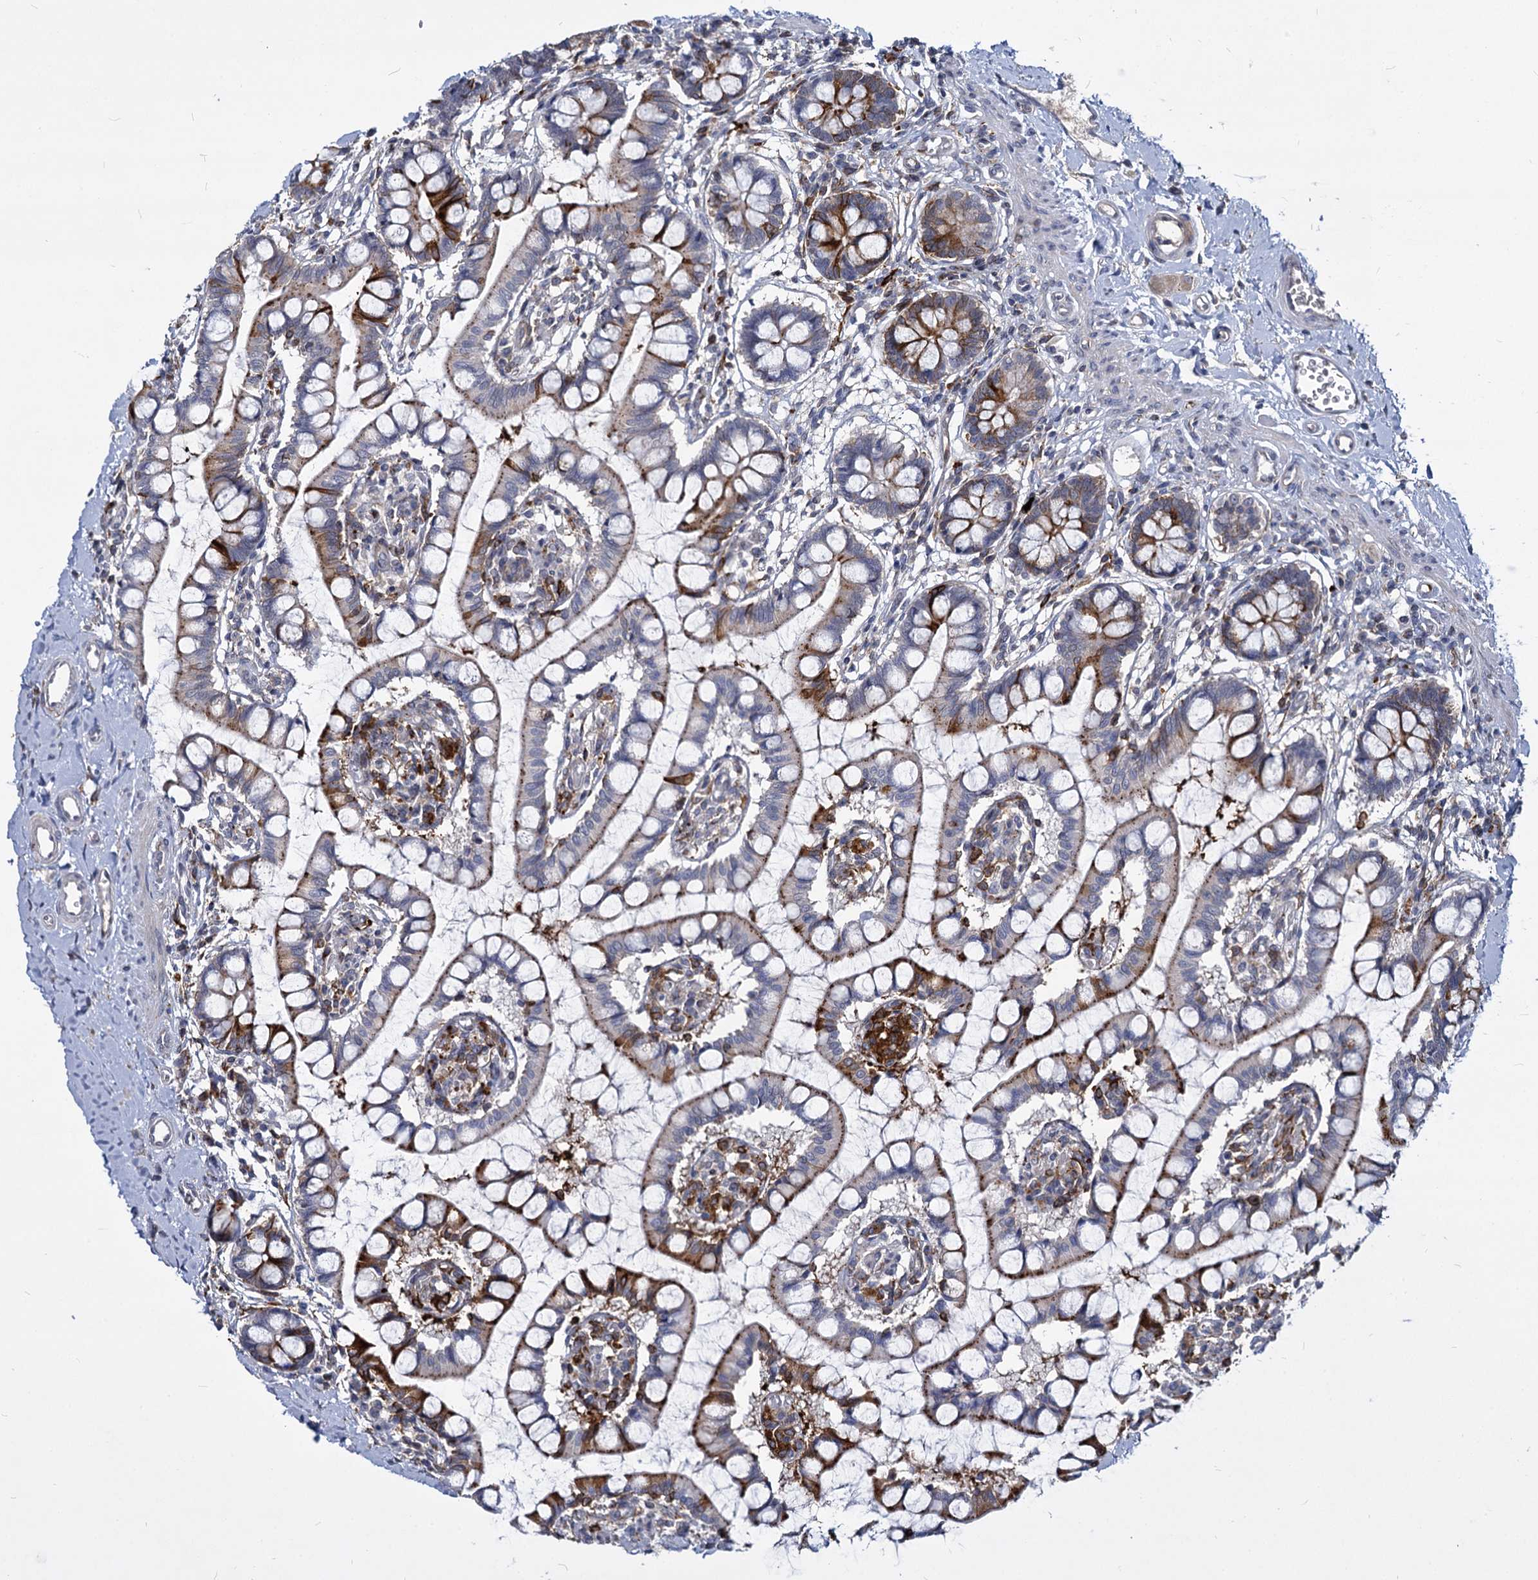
{"staining": {"intensity": "moderate", "quantity": ">75%", "location": "cytoplasmic/membranous"}, "tissue": "small intestine", "cell_type": "Glandular cells", "image_type": "normal", "snomed": [{"axis": "morphology", "description": "Normal tissue, NOS"}, {"axis": "topography", "description": "Small intestine"}], "caption": "Immunohistochemical staining of unremarkable human small intestine shows medium levels of moderate cytoplasmic/membranous positivity in about >75% of glandular cells. (DAB (3,3'-diaminobenzidine) IHC, brown staining for protein, blue staining for nuclei).", "gene": "C11orf86", "patient": {"sex": "male", "age": 52}}